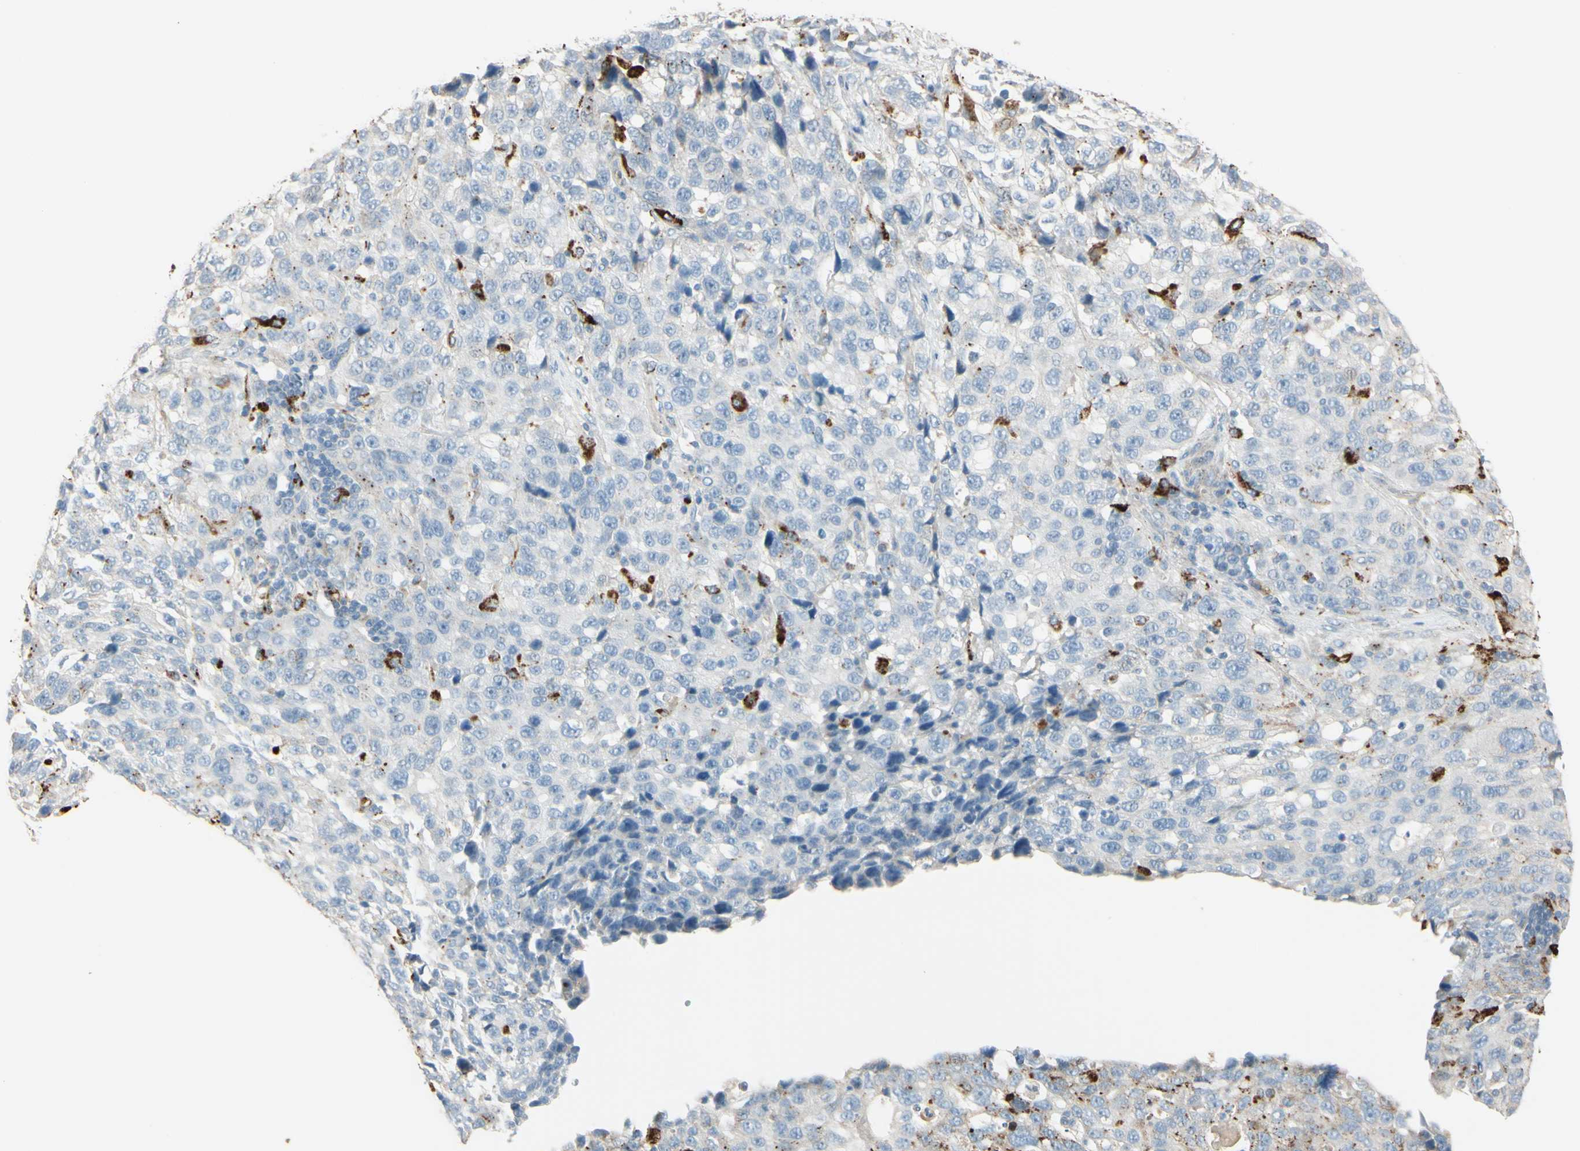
{"staining": {"intensity": "weak", "quantity": "<25%", "location": "cytoplasmic/membranous"}, "tissue": "stomach cancer", "cell_type": "Tumor cells", "image_type": "cancer", "snomed": [{"axis": "morphology", "description": "Normal tissue, NOS"}, {"axis": "morphology", "description": "Adenocarcinoma, NOS"}, {"axis": "topography", "description": "Stomach"}], "caption": "Tumor cells show no significant positivity in stomach cancer.", "gene": "ANGPTL1", "patient": {"sex": "male", "age": 48}}